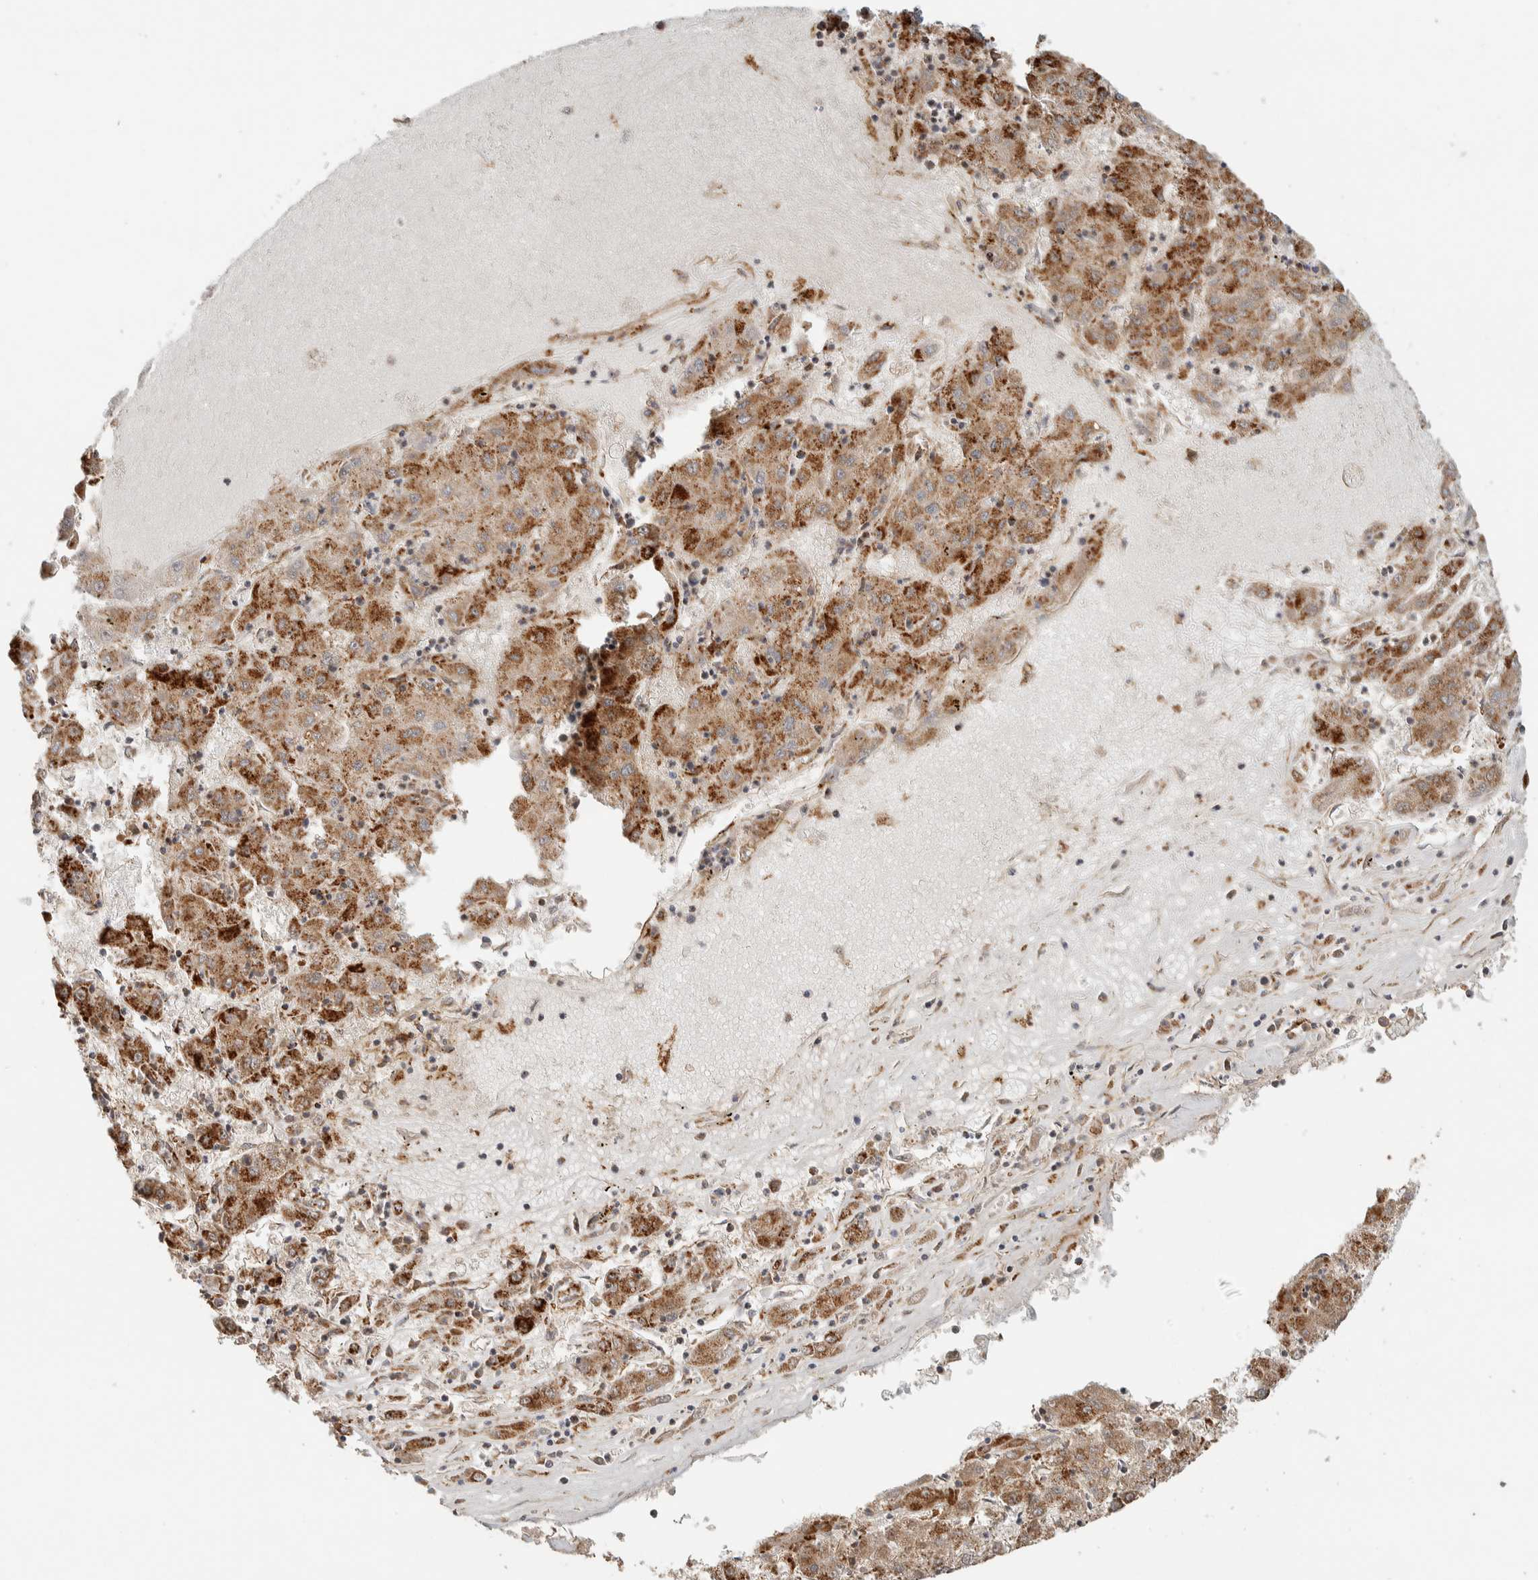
{"staining": {"intensity": "moderate", "quantity": ">75%", "location": "cytoplasmic/membranous"}, "tissue": "liver cancer", "cell_type": "Tumor cells", "image_type": "cancer", "snomed": [{"axis": "morphology", "description": "Carcinoma, Hepatocellular, NOS"}, {"axis": "topography", "description": "Liver"}], "caption": "The photomicrograph shows immunohistochemical staining of liver cancer (hepatocellular carcinoma). There is moderate cytoplasmic/membranous staining is identified in about >75% of tumor cells.", "gene": "KIF9", "patient": {"sex": "male", "age": 72}}